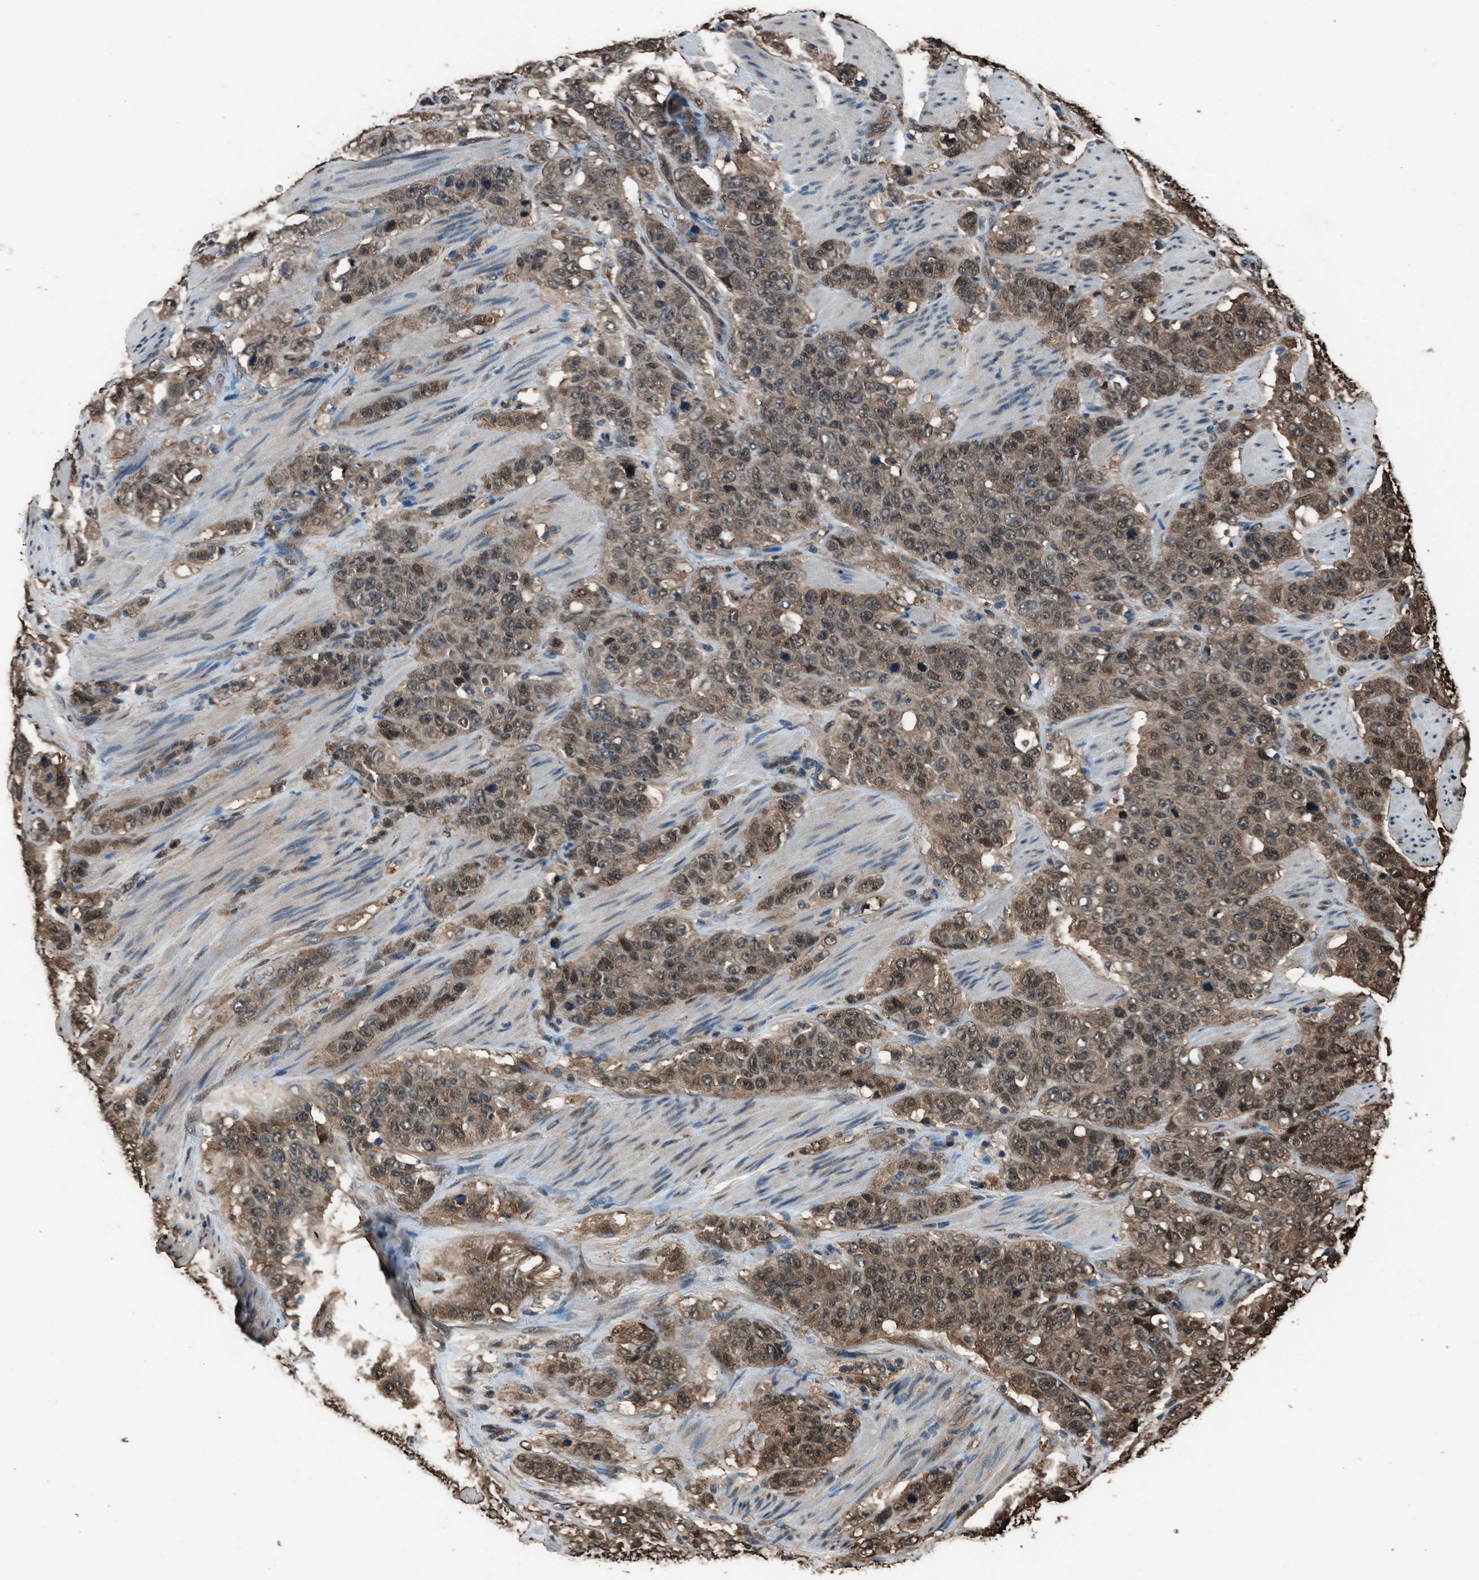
{"staining": {"intensity": "moderate", "quantity": "25%-75%", "location": "cytoplasmic/membranous,nuclear"}, "tissue": "stomach cancer", "cell_type": "Tumor cells", "image_type": "cancer", "snomed": [{"axis": "morphology", "description": "Adenocarcinoma, NOS"}, {"axis": "topography", "description": "Stomach"}], "caption": "Immunohistochemistry image of adenocarcinoma (stomach) stained for a protein (brown), which reveals medium levels of moderate cytoplasmic/membranous and nuclear positivity in approximately 25%-75% of tumor cells.", "gene": "YWHAG", "patient": {"sex": "male", "age": 48}}